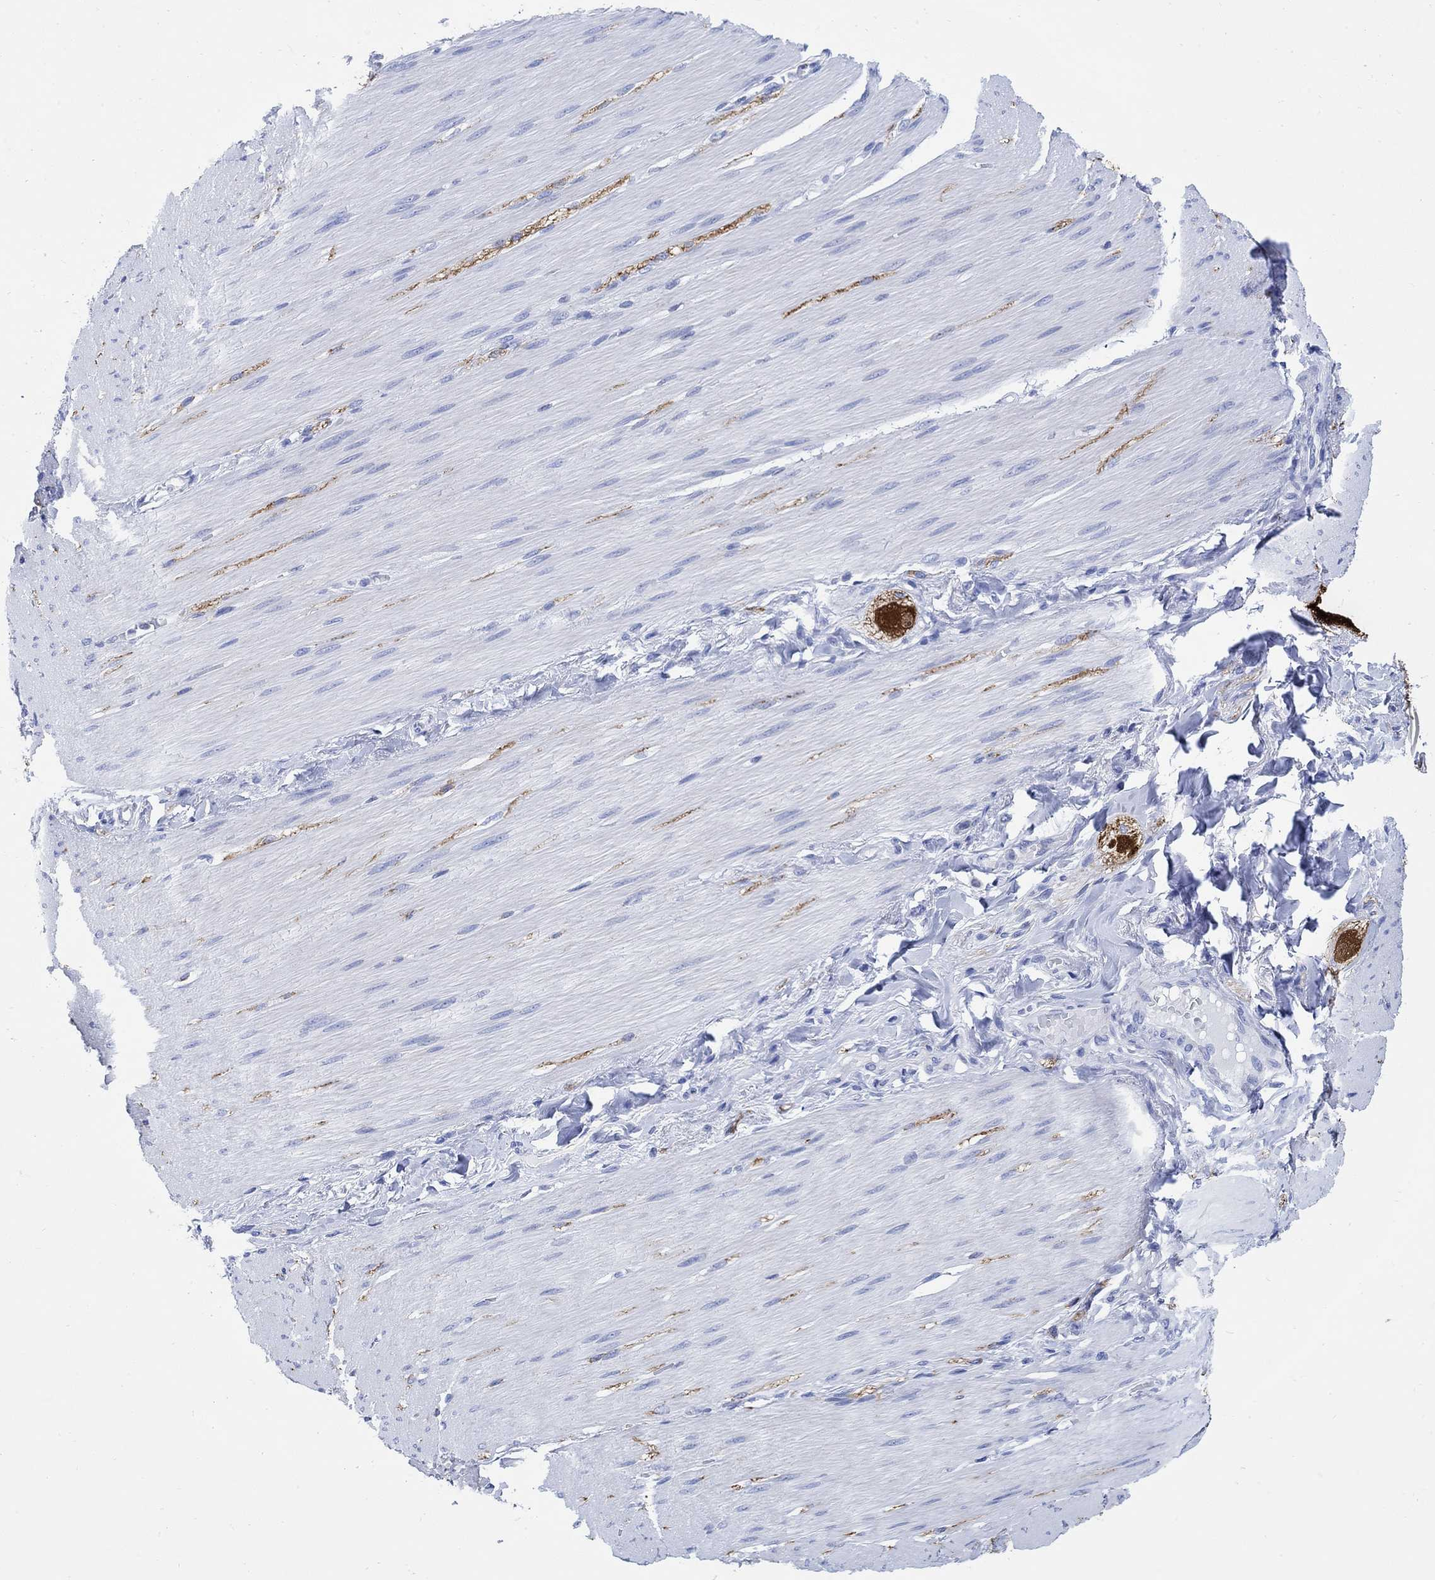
{"staining": {"intensity": "negative", "quantity": "none", "location": "none"}, "tissue": "adipose tissue", "cell_type": "Adipocytes", "image_type": "normal", "snomed": [{"axis": "morphology", "description": "Normal tissue, NOS"}, {"axis": "topography", "description": "Smooth muscle"}, {"axis": "topography", "description": "Duodenum"}, {"axis": "topography", "description": "Peripheral nerve tissue"}], "caption": "Immunohistochemistry (IHC) histopathology image of benign adipose tissue: human adipose tissue stained with DAB (3,3'-diaminobenzidine) reveals no significant protein staining in adipocytes.", "gene": "CPLX1", "patient": {"sex": "female", "age": 61}}